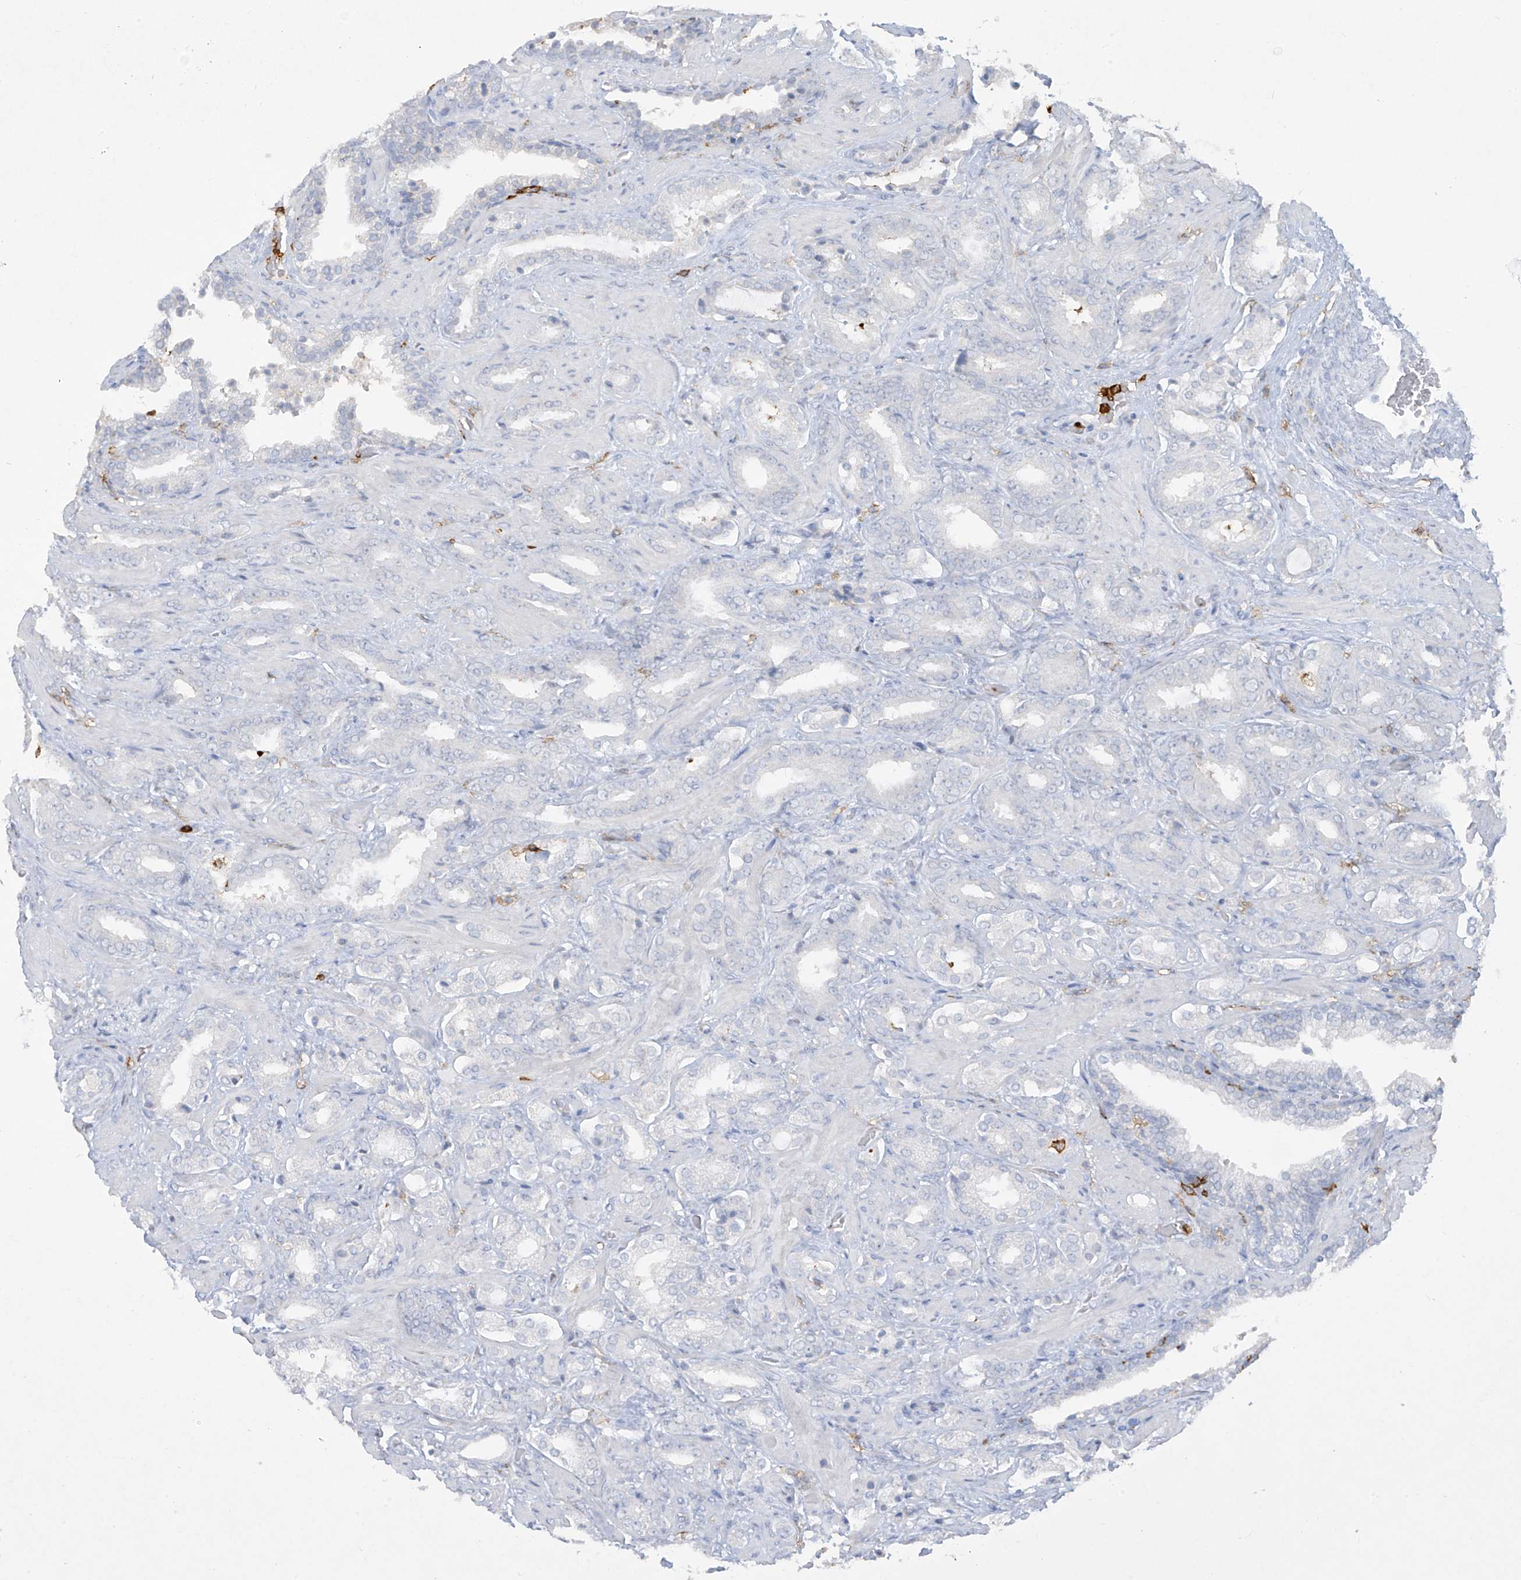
{"staining": {"intensity": "negative", "quantity": "none", "location": "none"}, "tissue": "prostate cancer", "cell_type": "Tumor cells", "image_type": "cancer", "snomed": [{"axis": "morphology", "description": "Adenocarcinoma, High grade"}, {"axis": "topography", "description": "Prostate"}], "caption": "High magnification brightfield microscopy of high-grade adenocarcinoma (prostate) stained with DAB (3,3'-diaminobenzidine) (brown) and counterstained with hematoxylin (blue): tumor cells show no significant expression. (Brightfield microscopy of DAB (3,3'-diaminobenzidine) immunohistochemistry at high magnification).", "gene": "FCGR3A", "patient": {"sex": "male", "age": 64}}